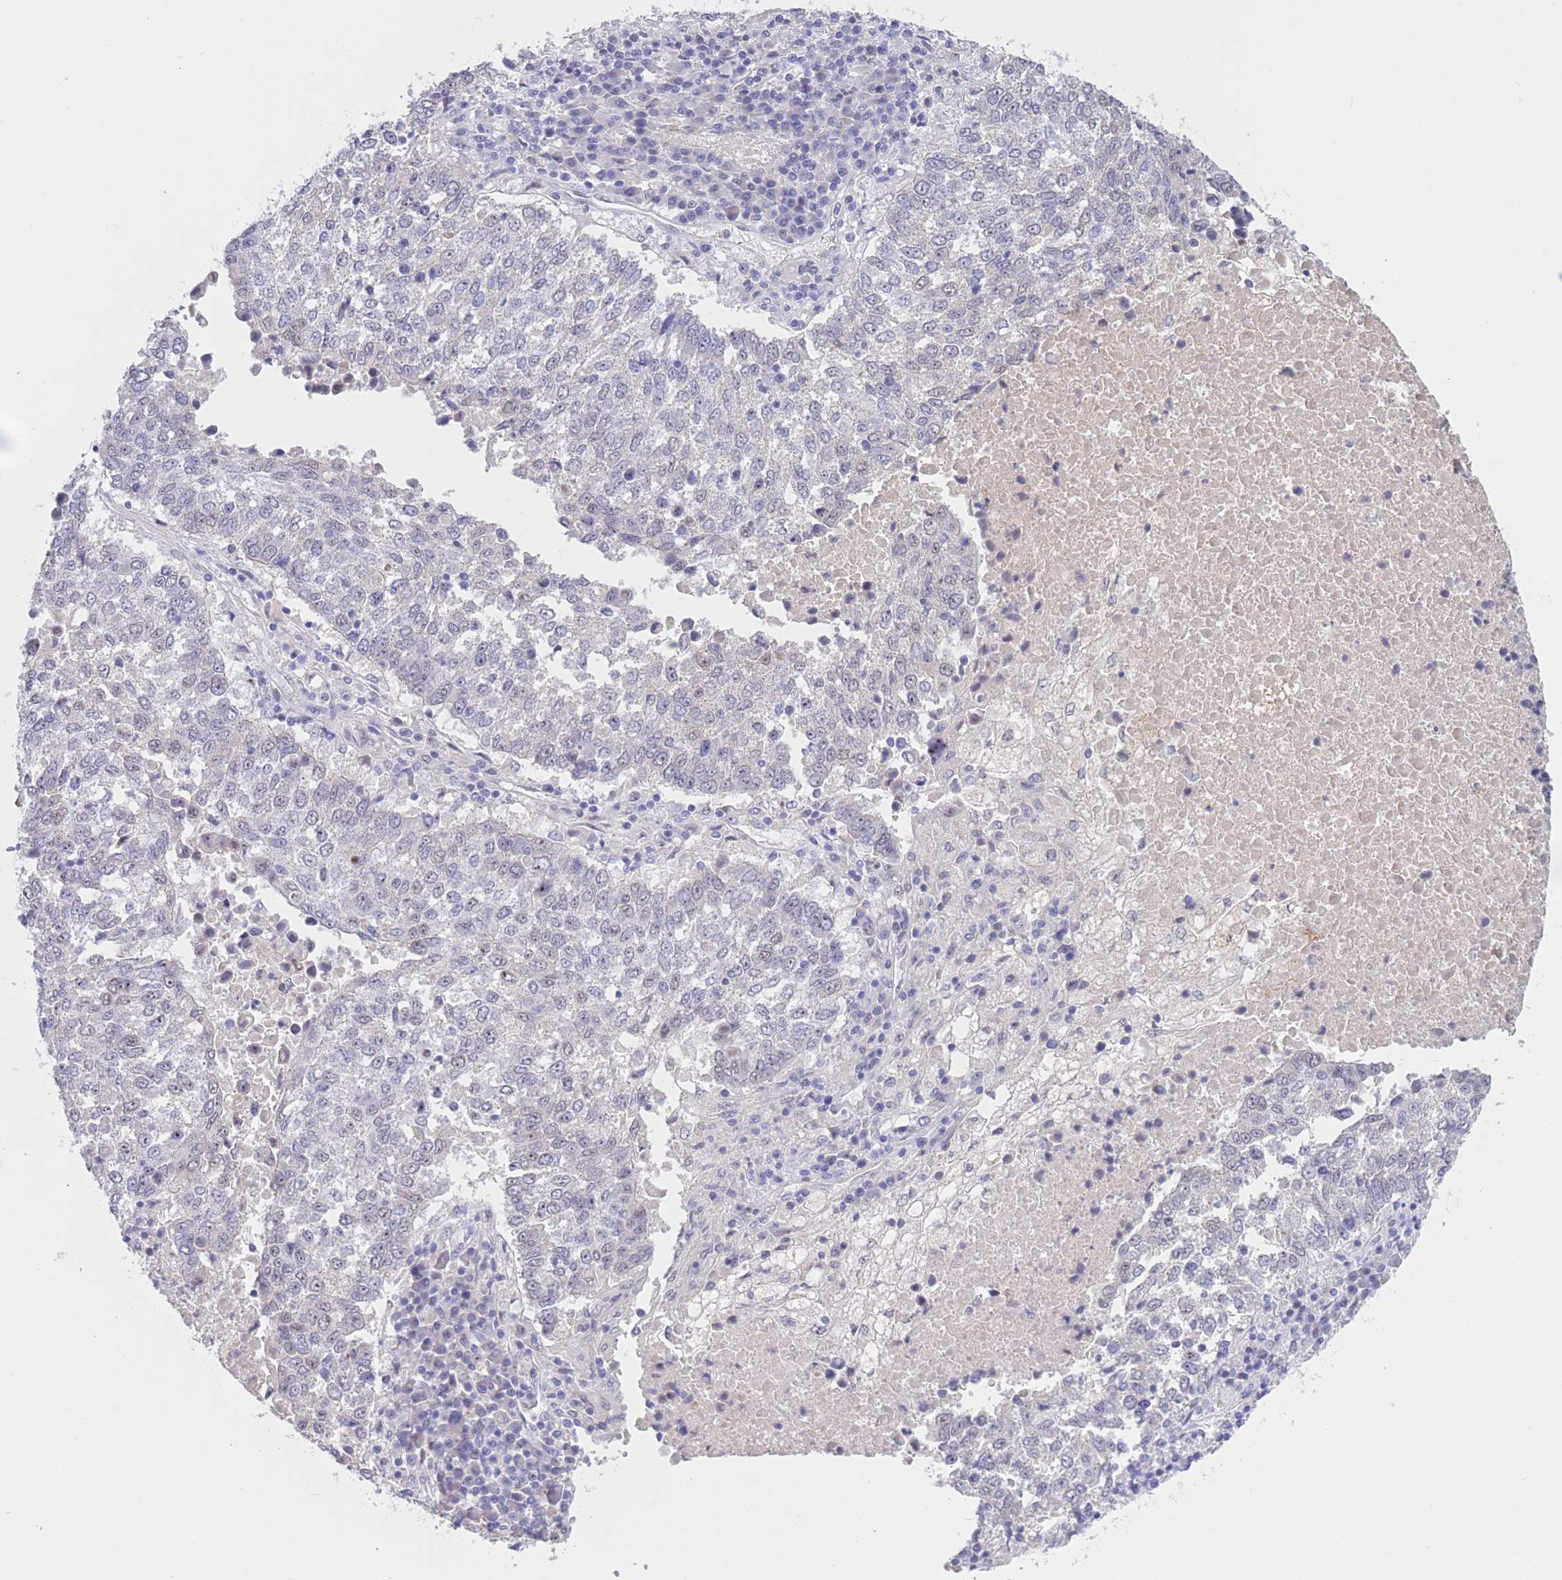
{"staining": {"intensity": "negative", "quantity": "none", "location": "none"}, "tissue": "lung cancer", "cell_type": "Tumor cells", "image_type": "cancer", "snomed": [{"axis": "morphology", "description": "Squamous cell carcinoma, NOS"}, {"axis": "topography", "description": "Lung"}], "caption": "Lung squamous cell carcinoma was stained to show a protein in brown. There is no significant expression in tumor cells.", "gene": "BOP1", "patient": {"sex": "male", "age": 73}}